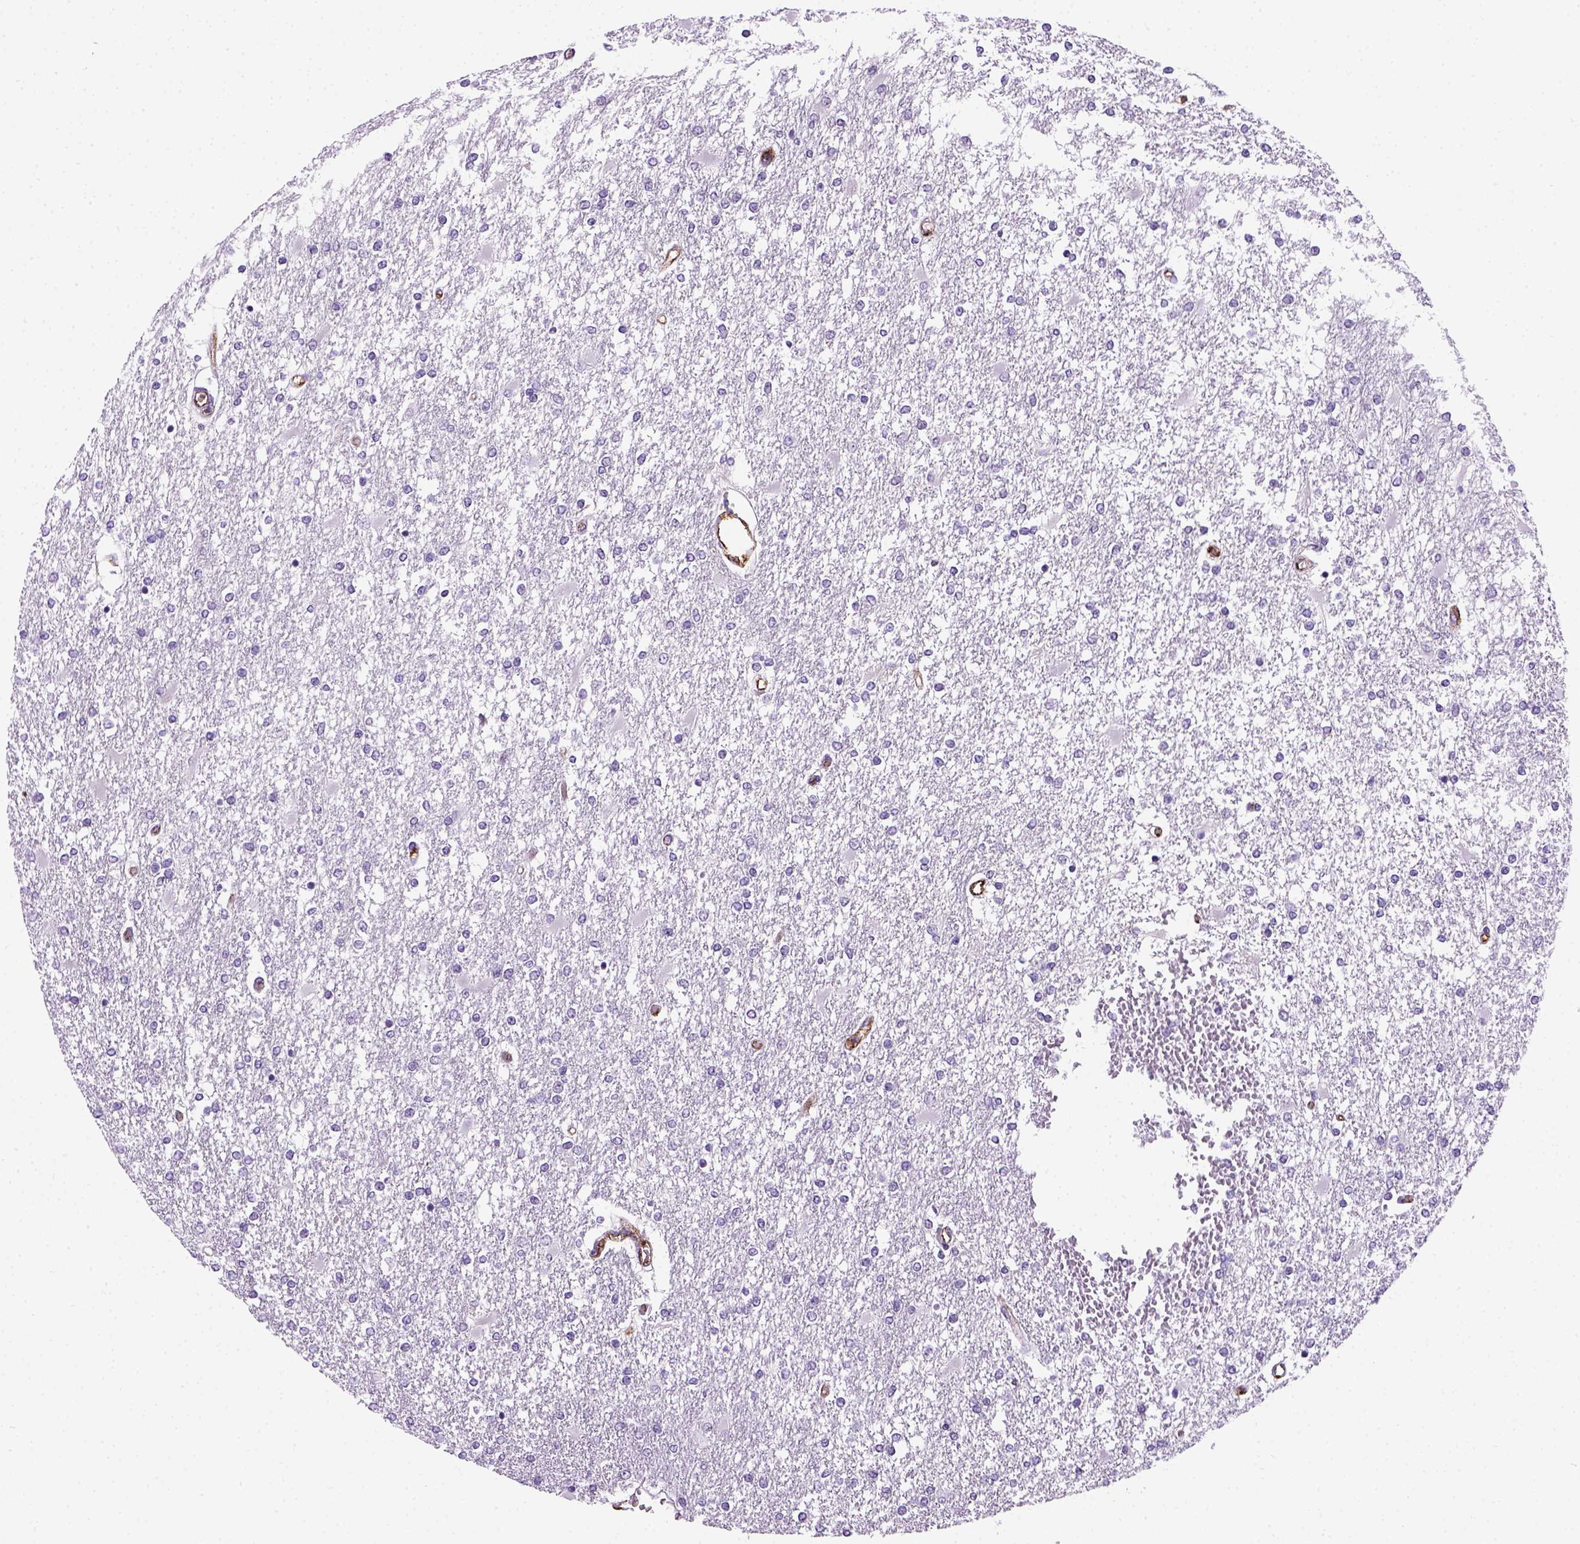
{"staining": {"intensity": "negative", "quantity": "none", "location": "none"}, "tissue": "glioma", "cell_type": "Tumor cells", "image_type": "cancer", "snomed": [{"axis": "morphology", "description": "Glioma, malignant, High grade"}, {"axis": "topography", "description": "Cerebral cortex"}], "caption": "This is an IHC histopathology image of human glioma. There is no staining in tumor cells.", "gene": "VWF", "patient": {"sex": "male", "age": 79}}